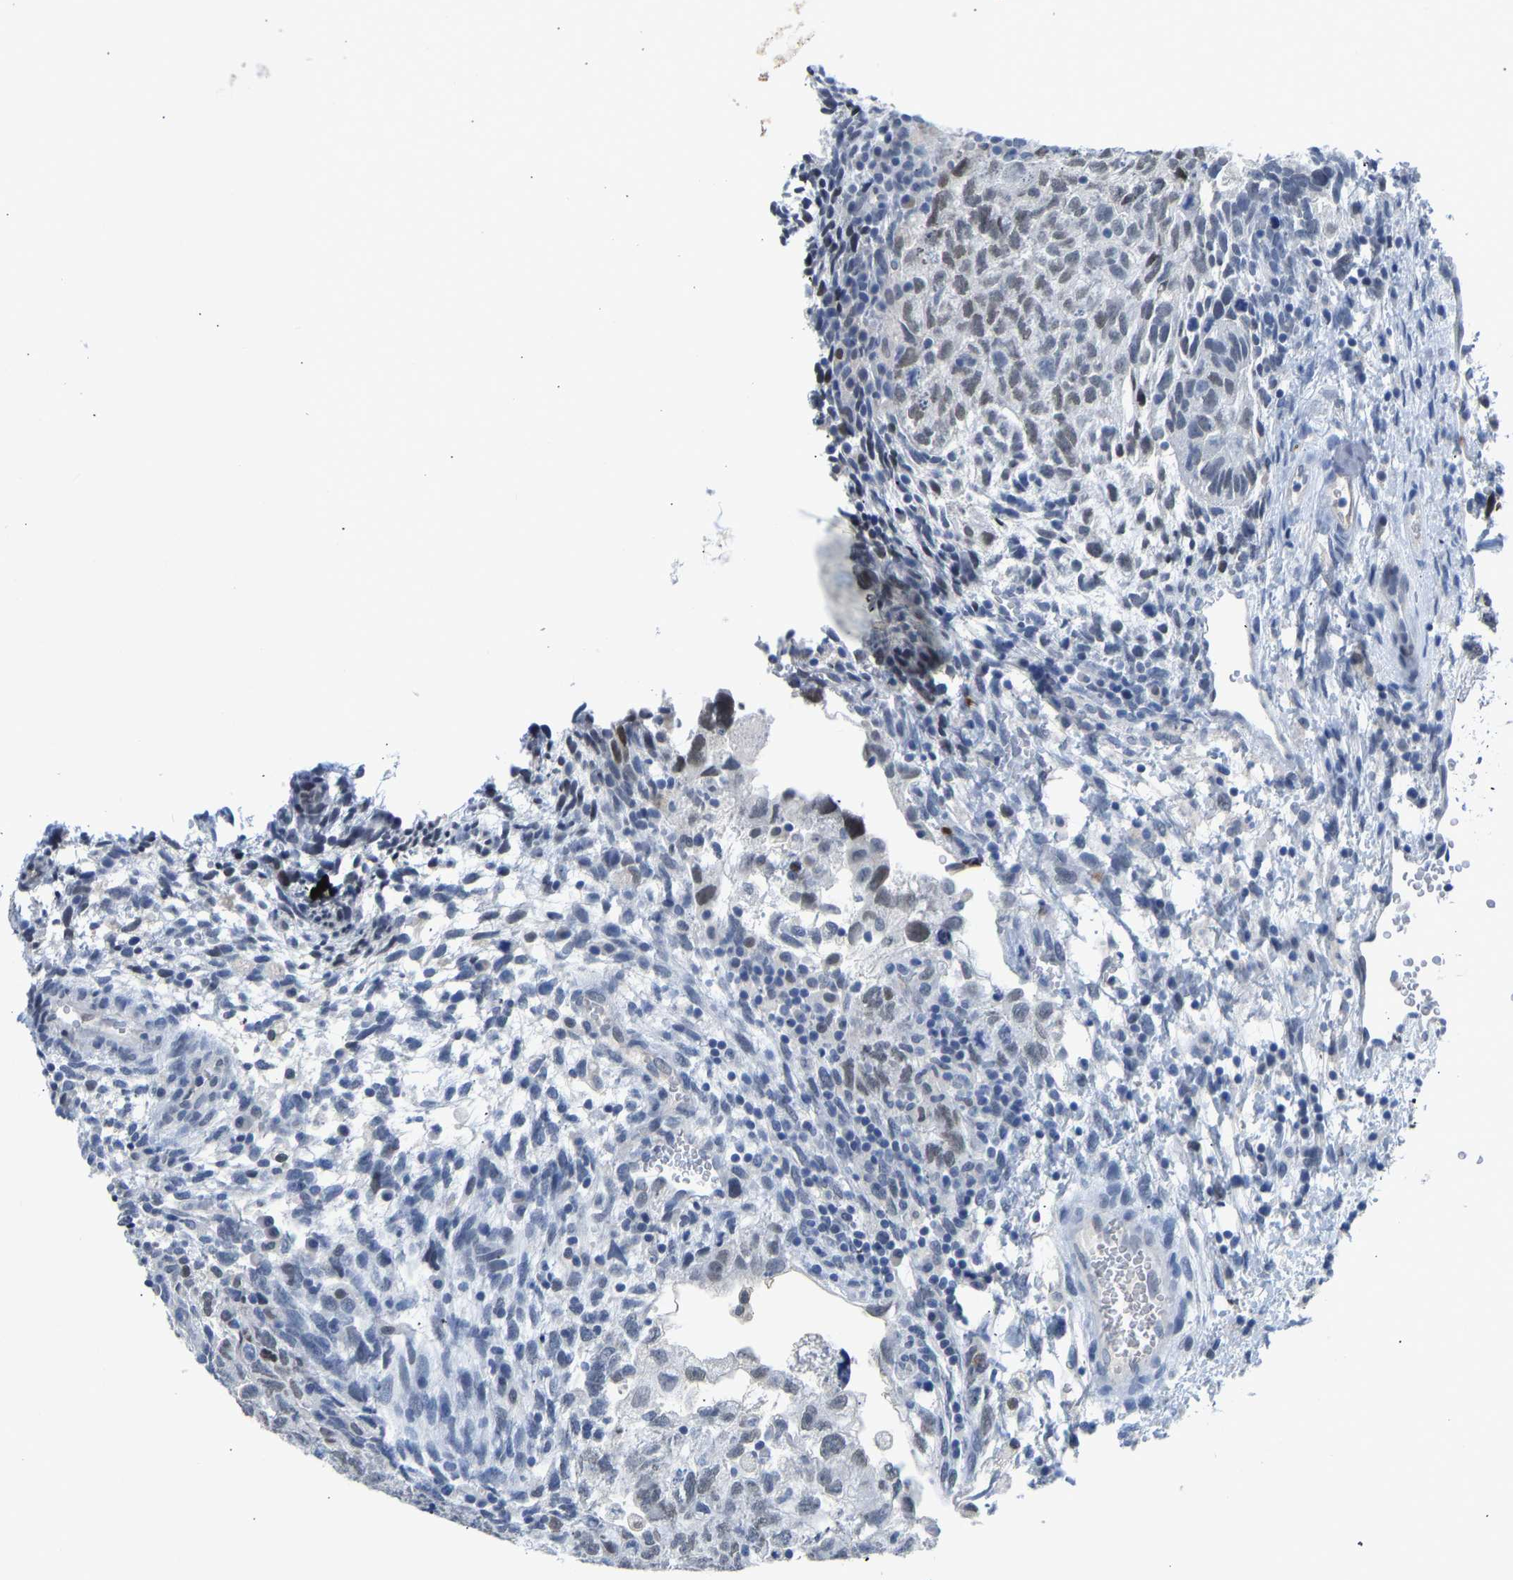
{"staining": {"intensity": "negative", "quantity": "none", "location": "none"}, "tissue": "testis cancer", "cell_type": "Tumor cells", "image_type": "cancer", "snomed": [{"axis": "morphology", "description": "Carcinoma, Embryonal, NOS"}, {"axis": "topography", "description": "Testis"}], "caption": "Micrograph shows no significant protein staining in tumor cells of testis cancer (embryonal carcinoma). (DAB IHC, high magnification).", "gene": "TXNDC2", "patient": {"sex": "male", "age": 36}}